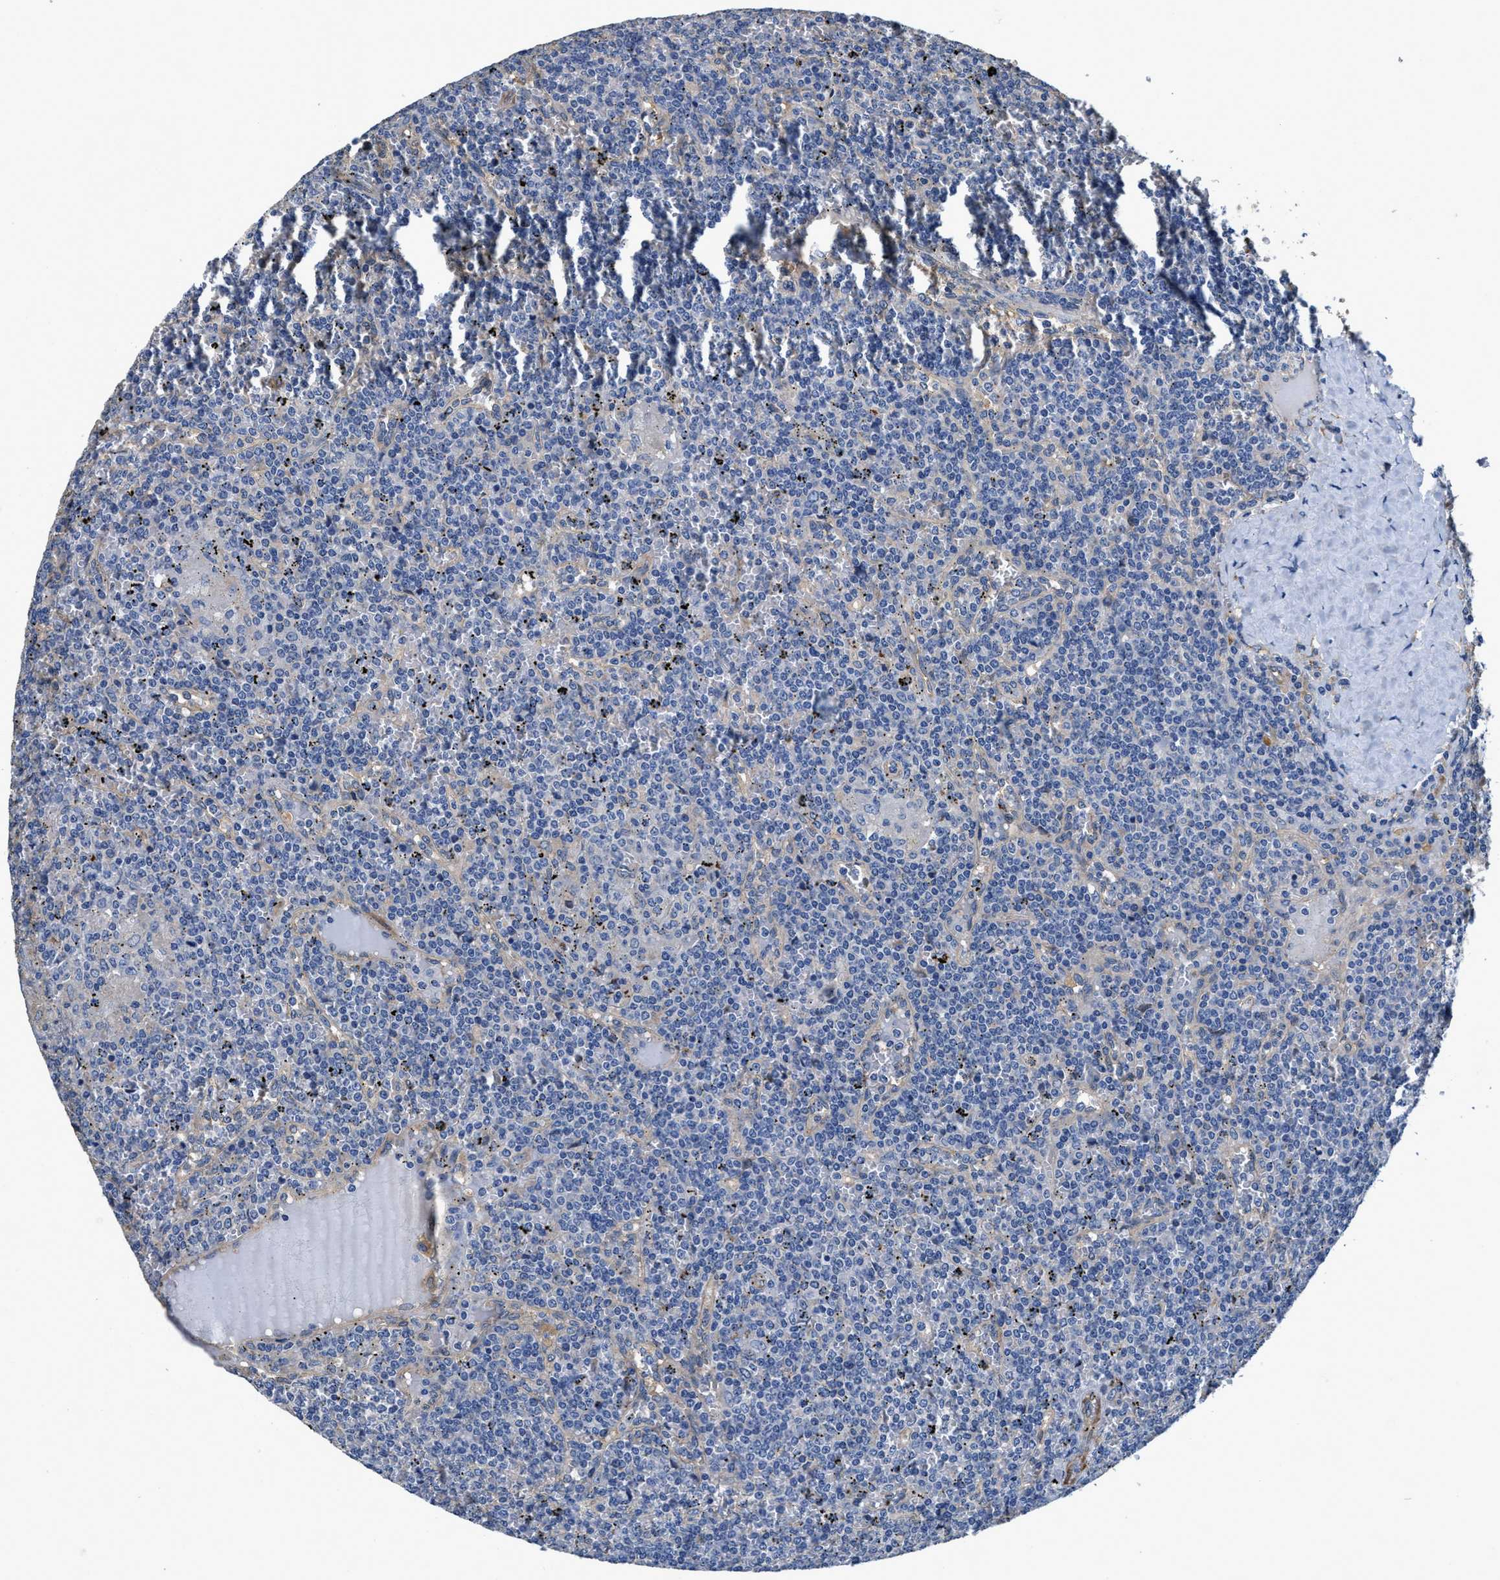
{"staining": {"intensity": "negative", "quantity": "none", "location": "none"}, "tissue": "lymphoma", "cell_type": "Tumor cells", "image_type": "cancer", "snomed": [{"axis": "morphology", "description": "Malignant lymphoma, non-Hodgkin's type, Low grade"}, {"axis": "topography", "description": "Spleen"}], "caption": "Human lymphoma stained for a protein using IHC displays no expression in tumor cells.", "gene": "PEG10", "patient": {"sex": "female", "age": 19}}